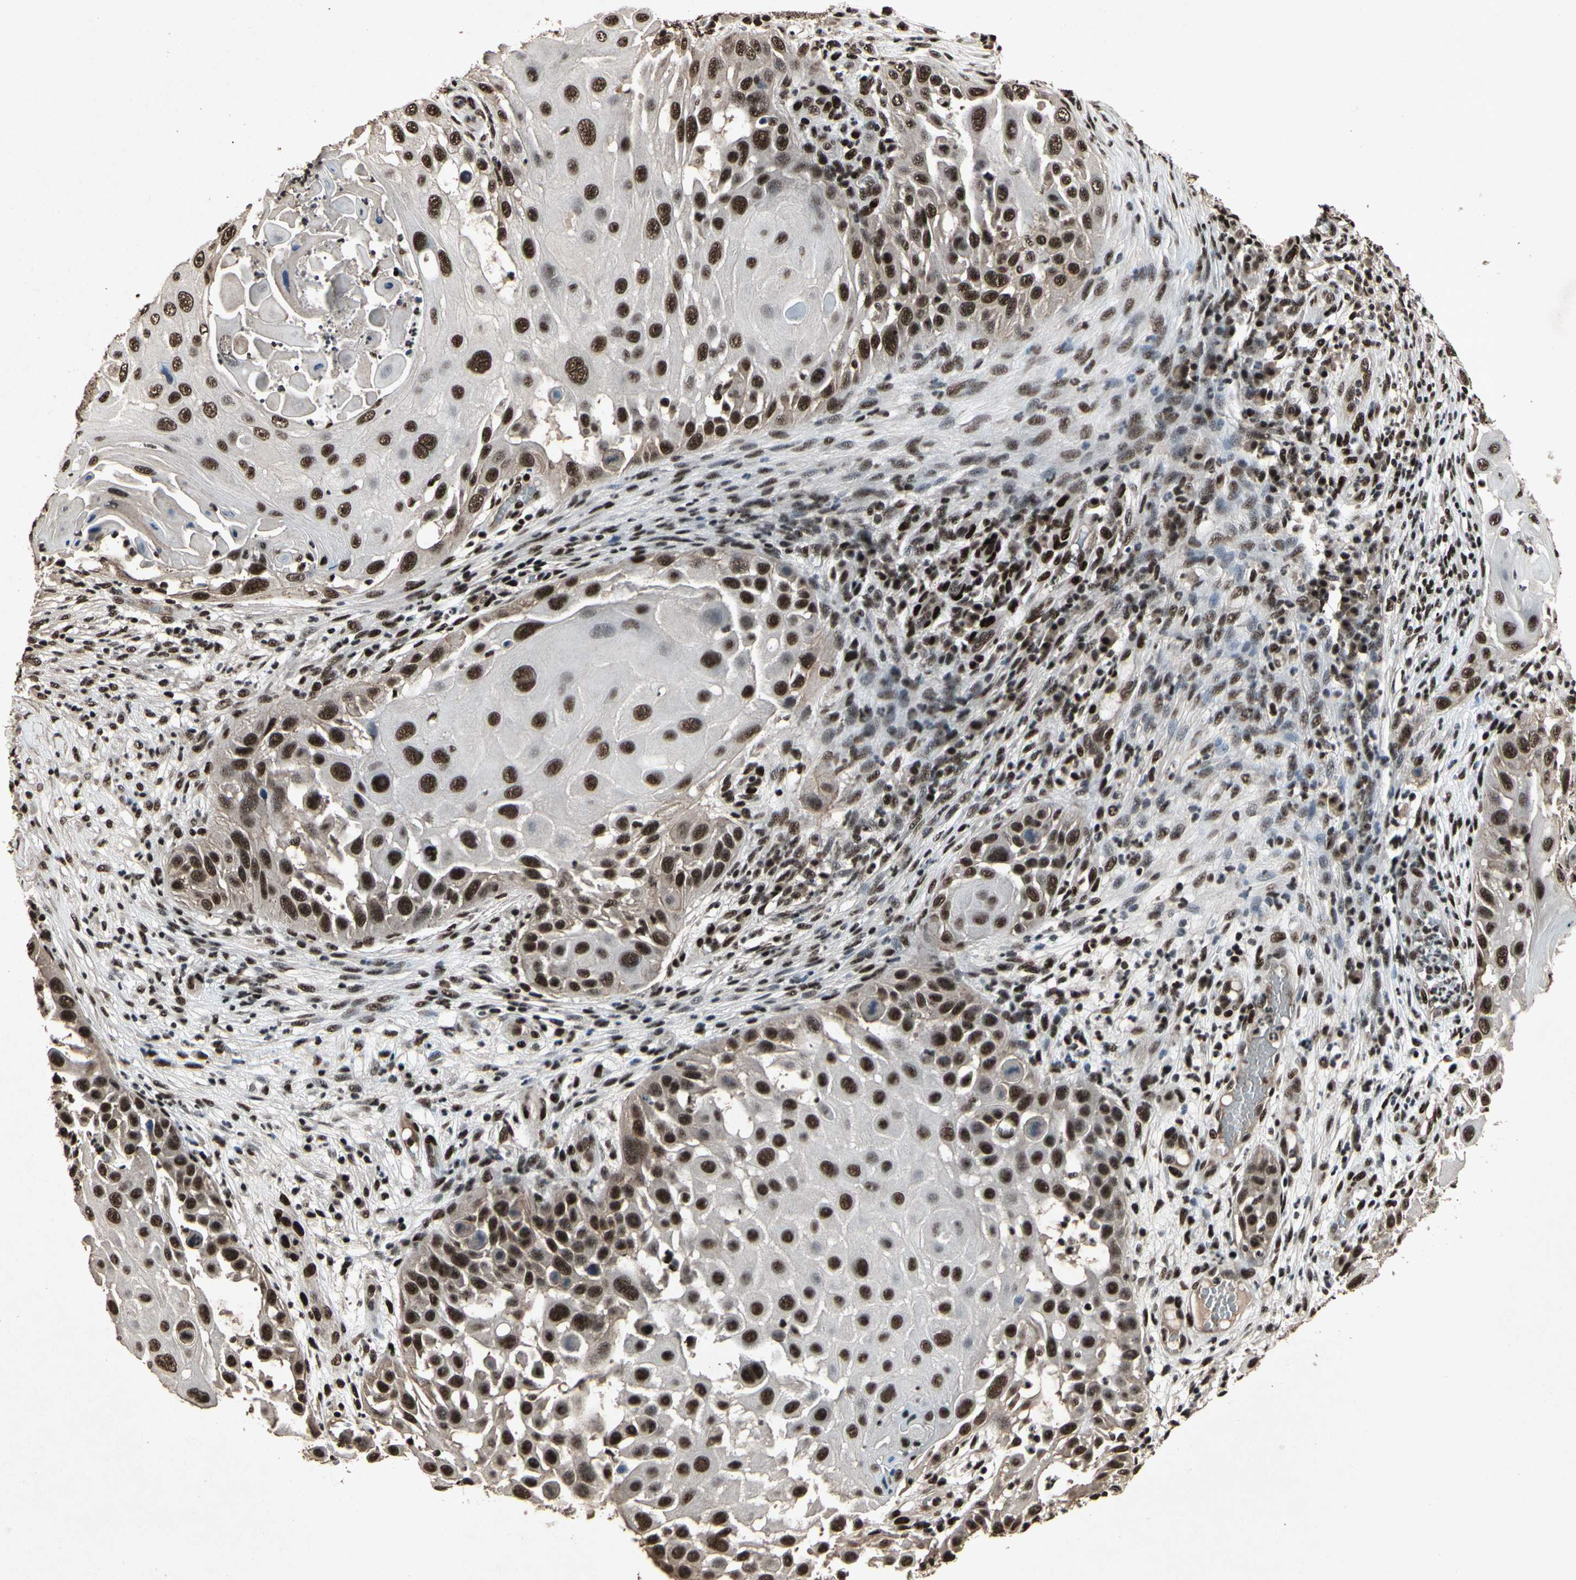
{"staining": {"intensity": "strong", "quantity": ">75%", "location": "nuclear"}, "tissue": "skin cancer", "cell_type": "Tumor cells", "image_type": "cancer", "snomed": [{"axis": "morphology", "description": "Squamous cell carcinoma, NOS"}, {"axis": "topography", "description": "Skin"}], "caption": "Brown immunohistochemical staining in human skin squamous cell carcinoma exhibits strong nuclear positivity in about >75% of tumor cells.", "gene": "TBX2", "patient": {"sex": "female", "age": 44}}